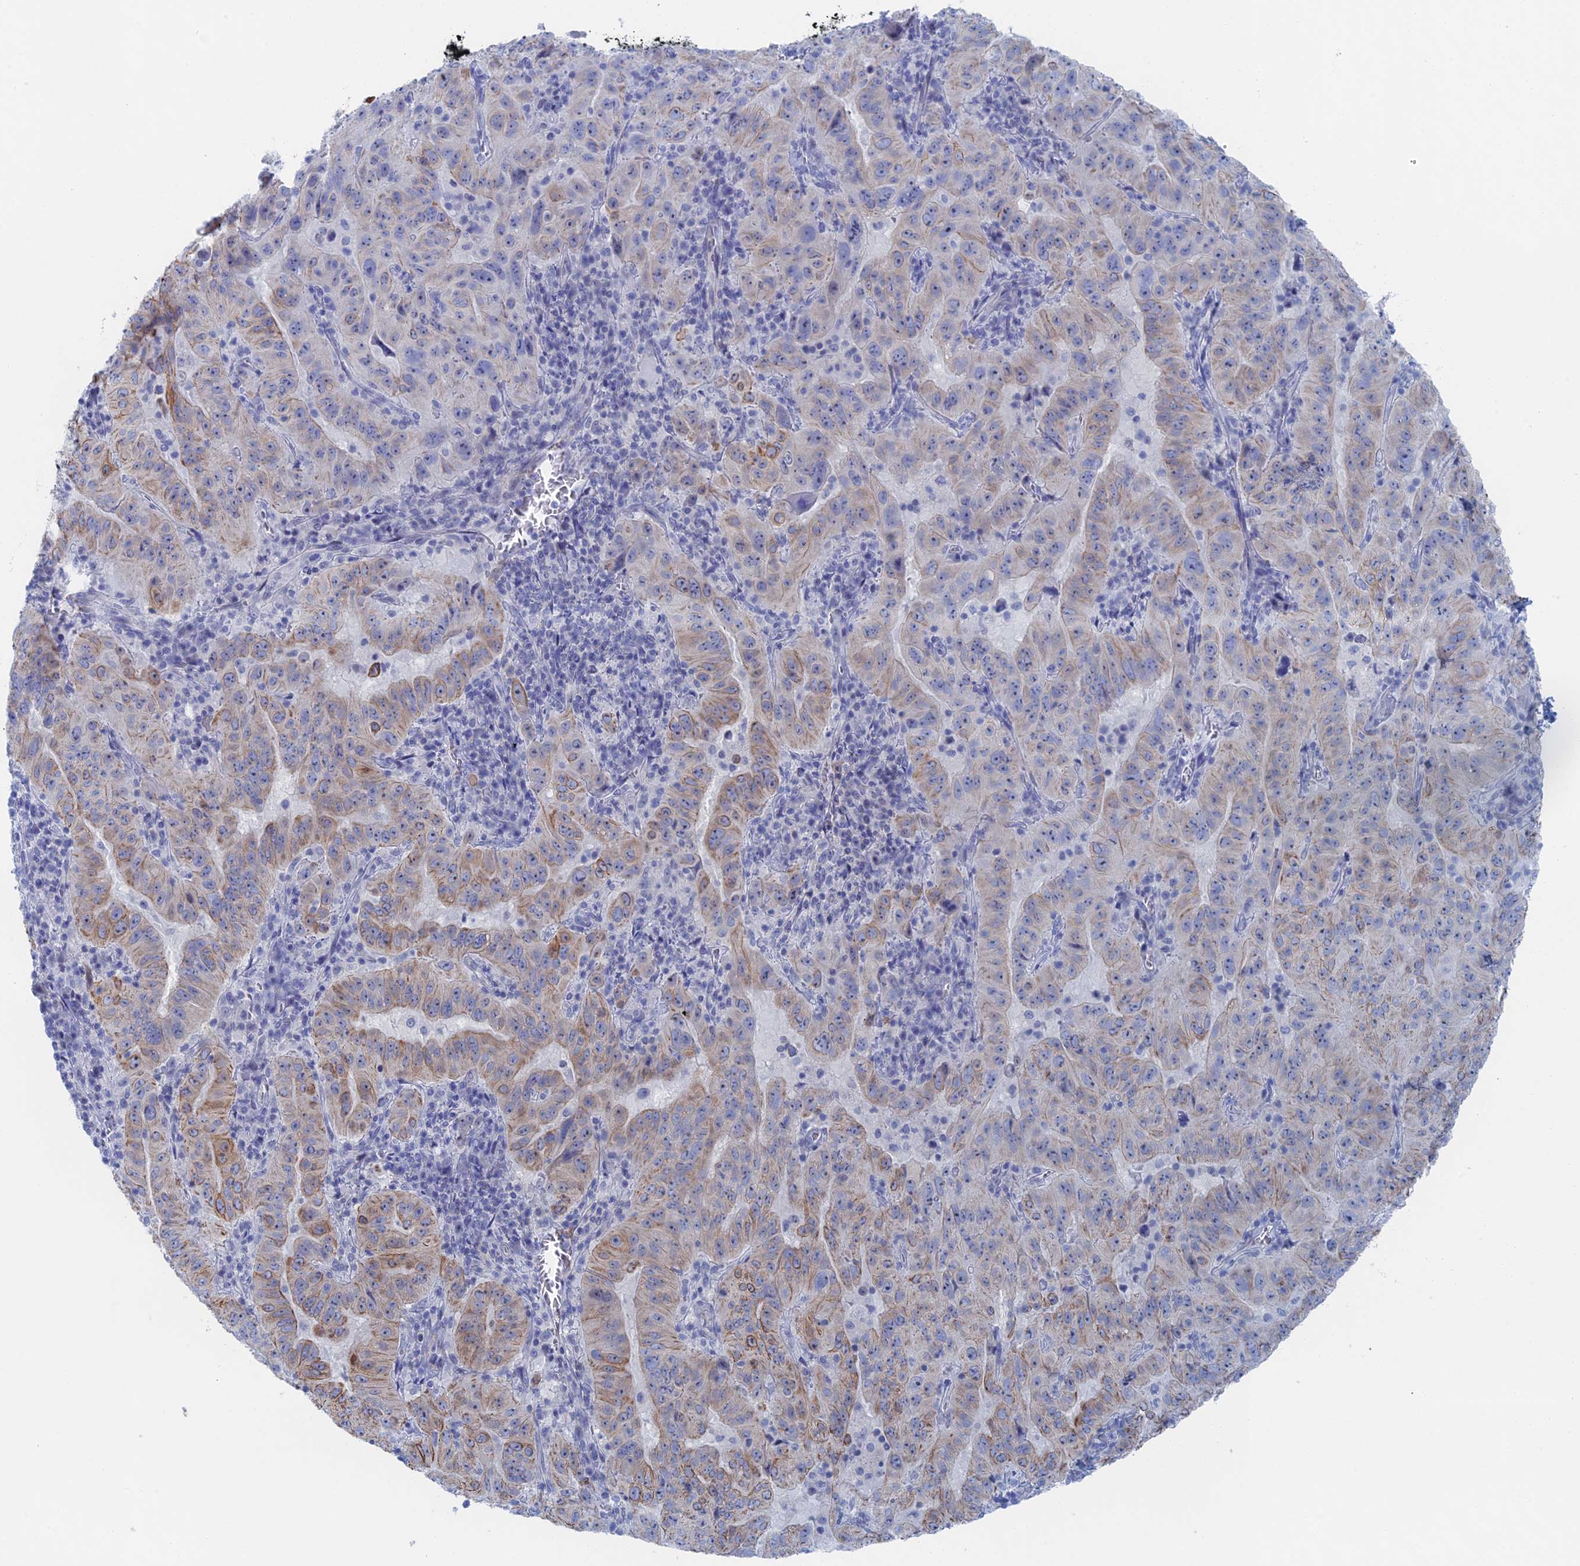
{"staining": {"intensity": "moderate", "quantity": "<25%", "location": "cytoplasmic/membranous"}, "tissue": "pancreatic cancer", "cell_type": "Tumor cells", "image_type": "cancer", "snomed": [{"axis": "morphology", "description": "Adenocarcinoma, NOS"}, {"axis": "topography", "description": "Pancreas"}], "caption": "An IHC histopathology image of neoplastic tissue is shown. Protein staining in brown labels moderate cytoplasmic/membranous positivity in pancreatic adenocarcinoma within tumor cells.", "gene": "IL7", "patient": {"sex": "male", "age": 63}}